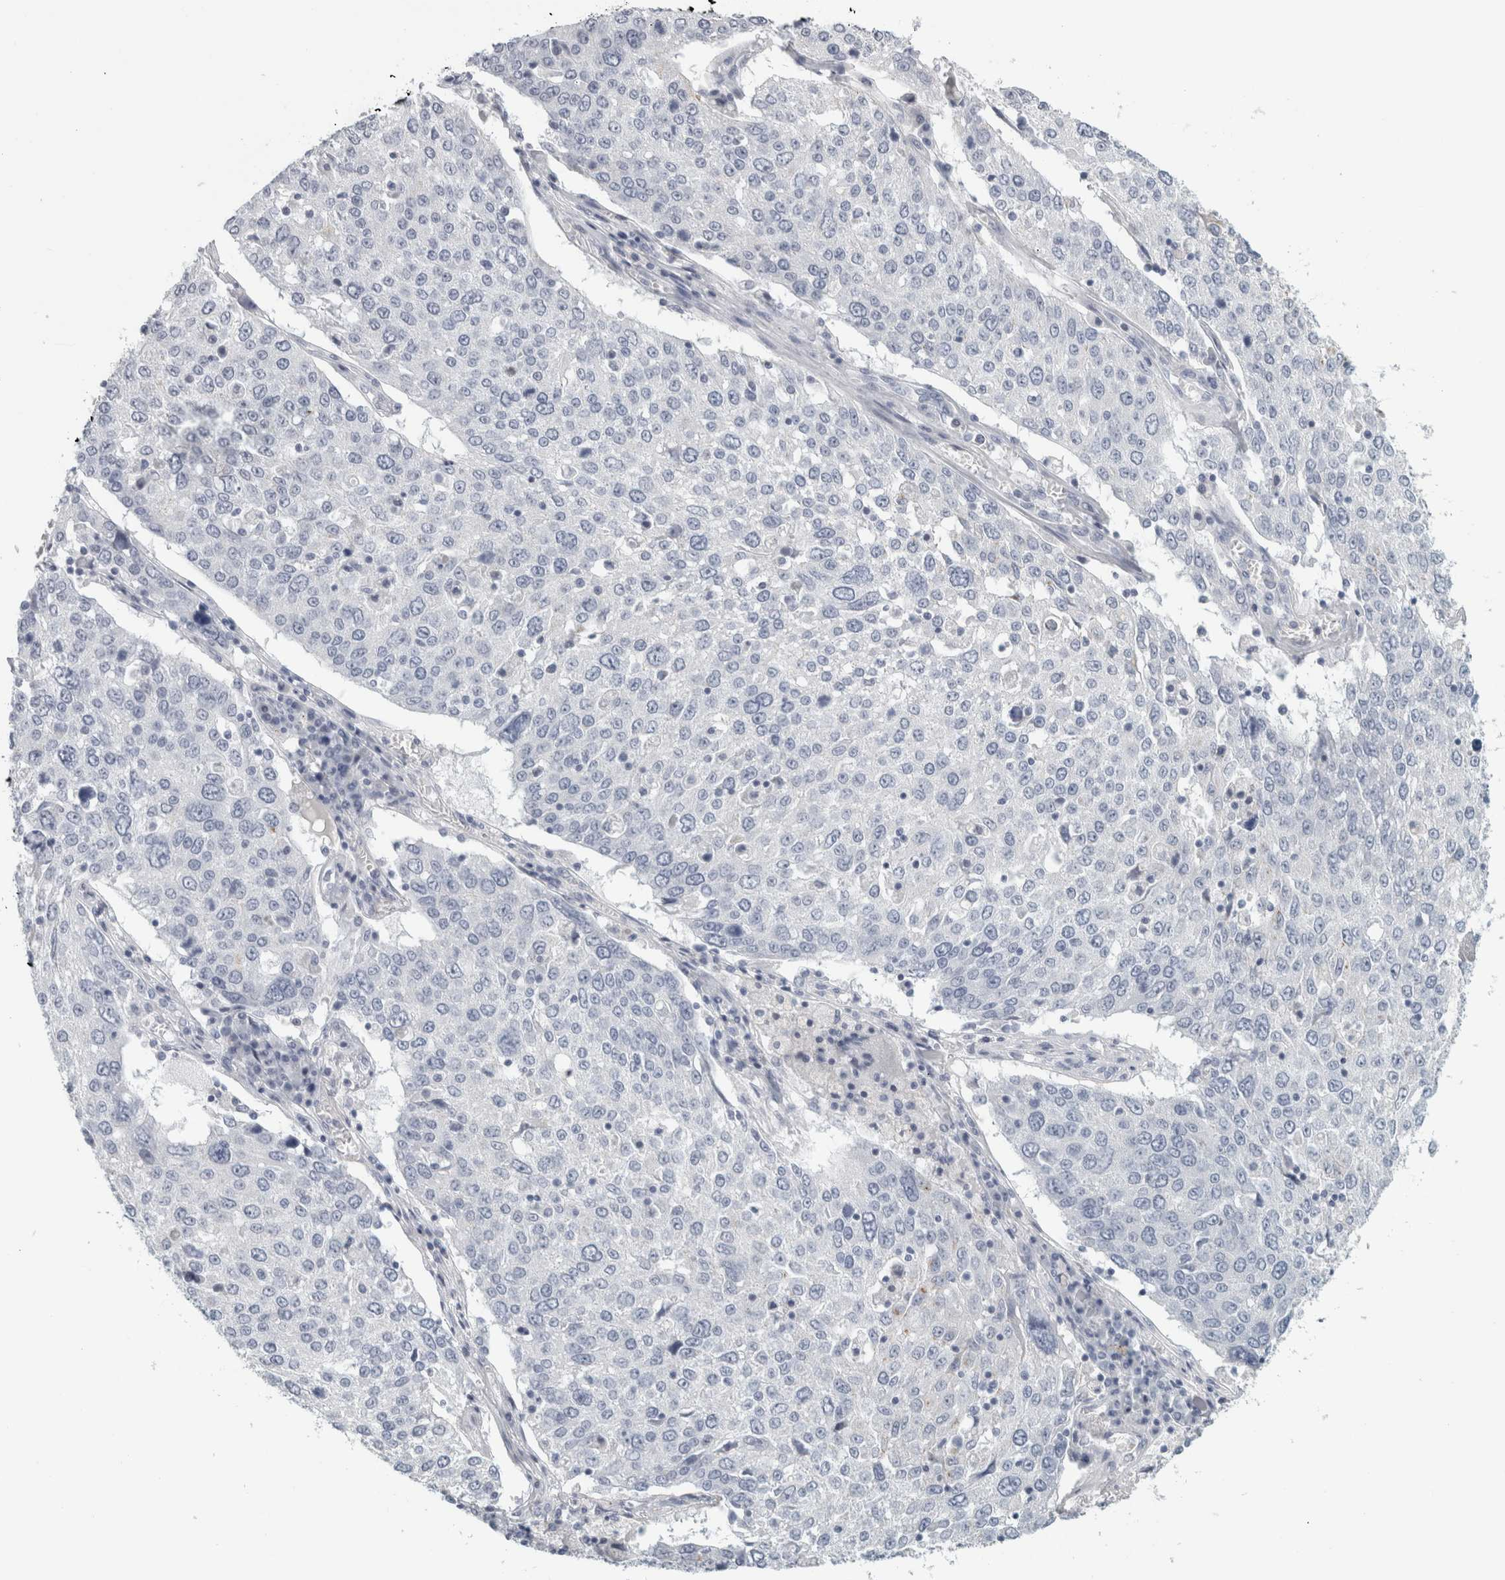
{"staining": {"intensity": "negative", "quantity": "none", "location": "none"}, "tissue": "lung cancer", "cell_type": "Tumor cells", "image_type": "cancer", "snomed": [{"axis": "morphology", "description": "Squamous cell carcinoma, NOS"}, {"axis": "topography", "description": "Lung"}], "caption": "Human lung cancer stained for a protein using immunohistochemistry reveals no positivity in tumor cells.", "gene": "CPE", "patient": {"sex": "male", "age": 65}}